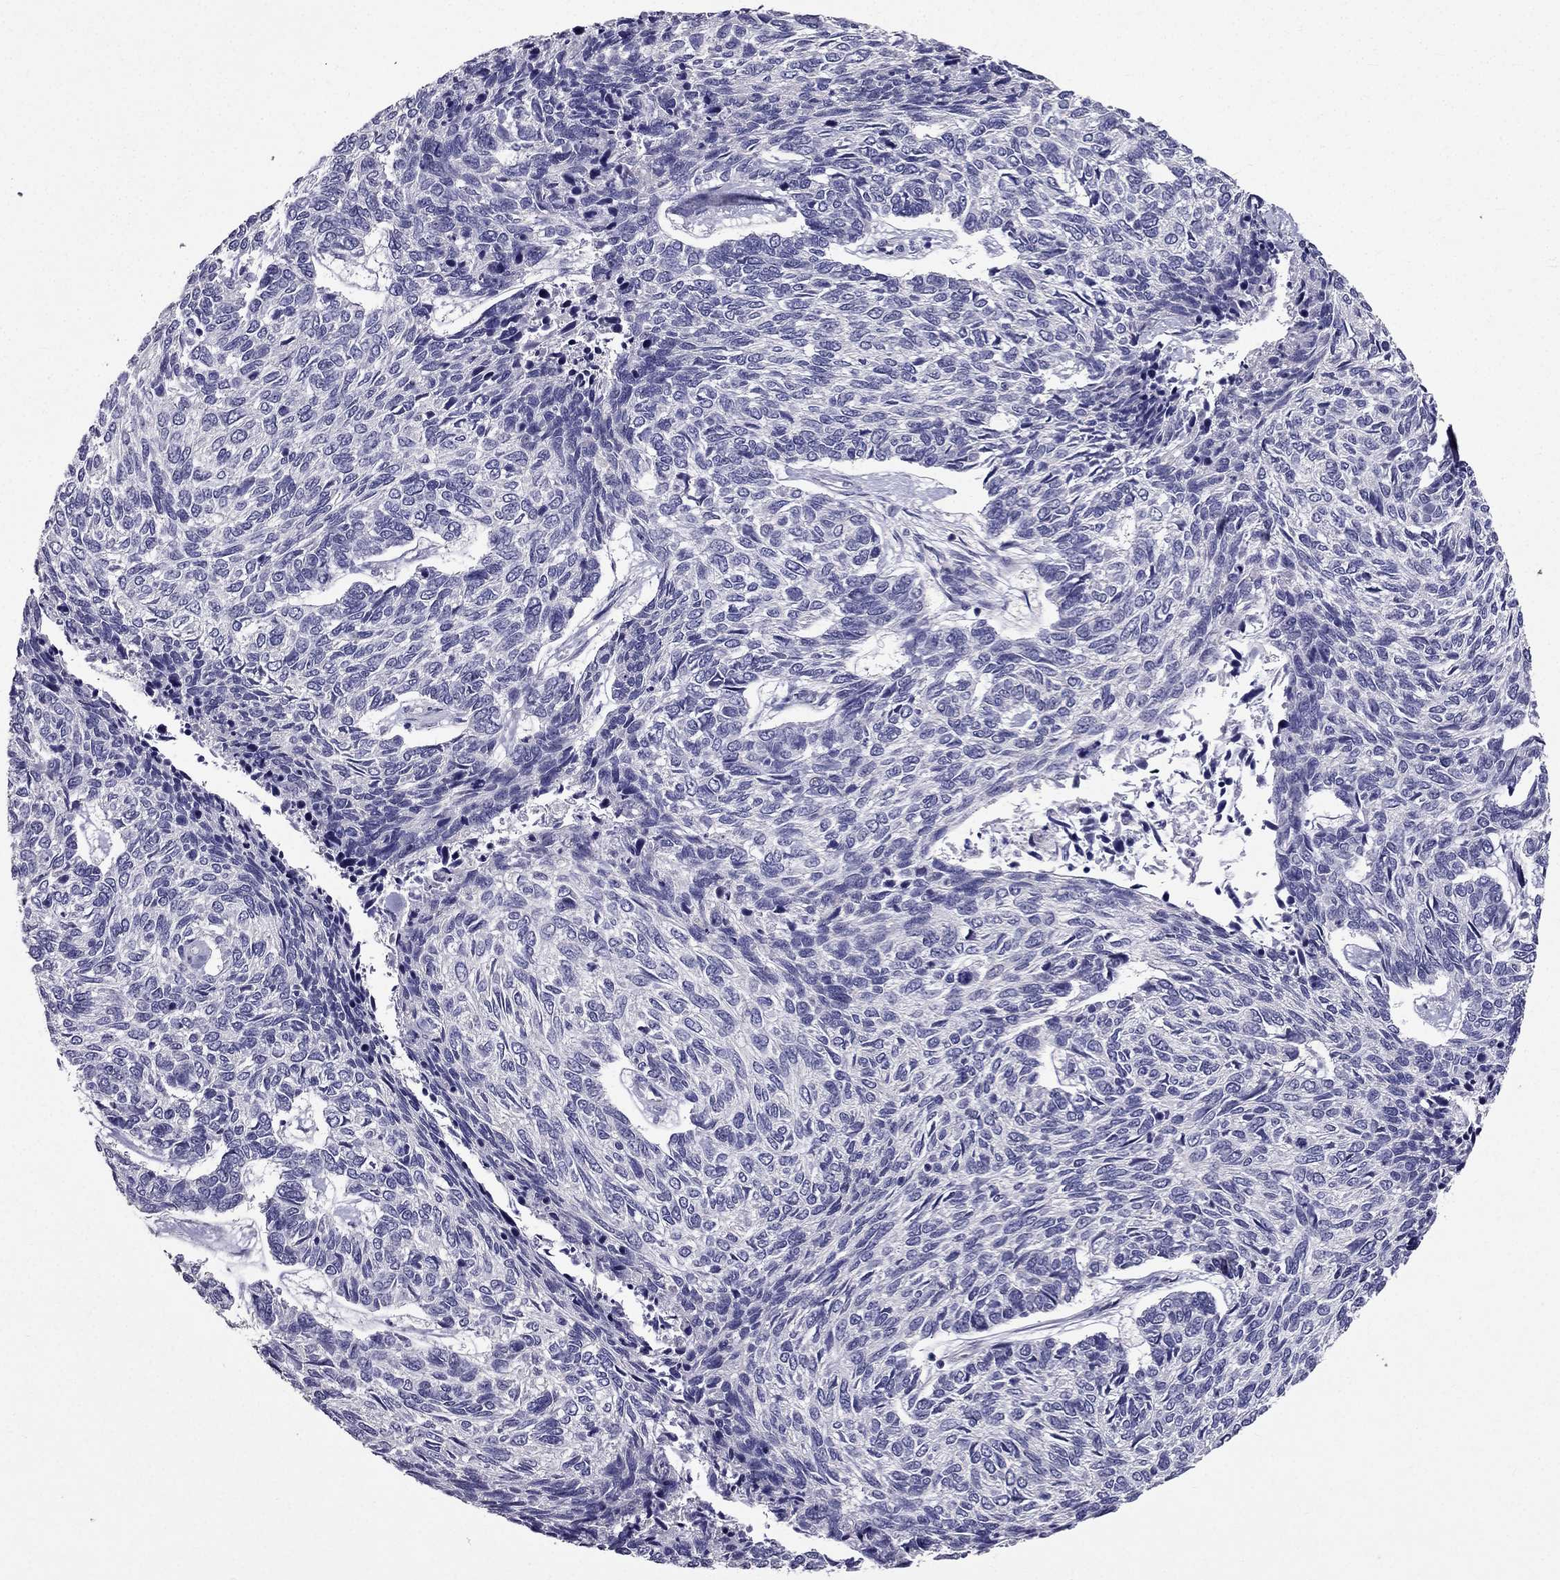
{"staining": {"intensity": "negative", "quantity": "none", "location": "none"}, "tissue": "skin cancer", "cell_type": "Tumor cells", "image_type": "cancer", "snomed": [{"axis": "morphology", "description": "Basal cell carcinoma"}, {"axis": "topography", "description": "Skin"}], "caption": "IHC image of neoplastic tissue: skin cancer stained with DAB demonstrates no significant protein expression in tumor cells.", "gene": "DUSP15", "patient": {"sex": "female", "age": 65}}